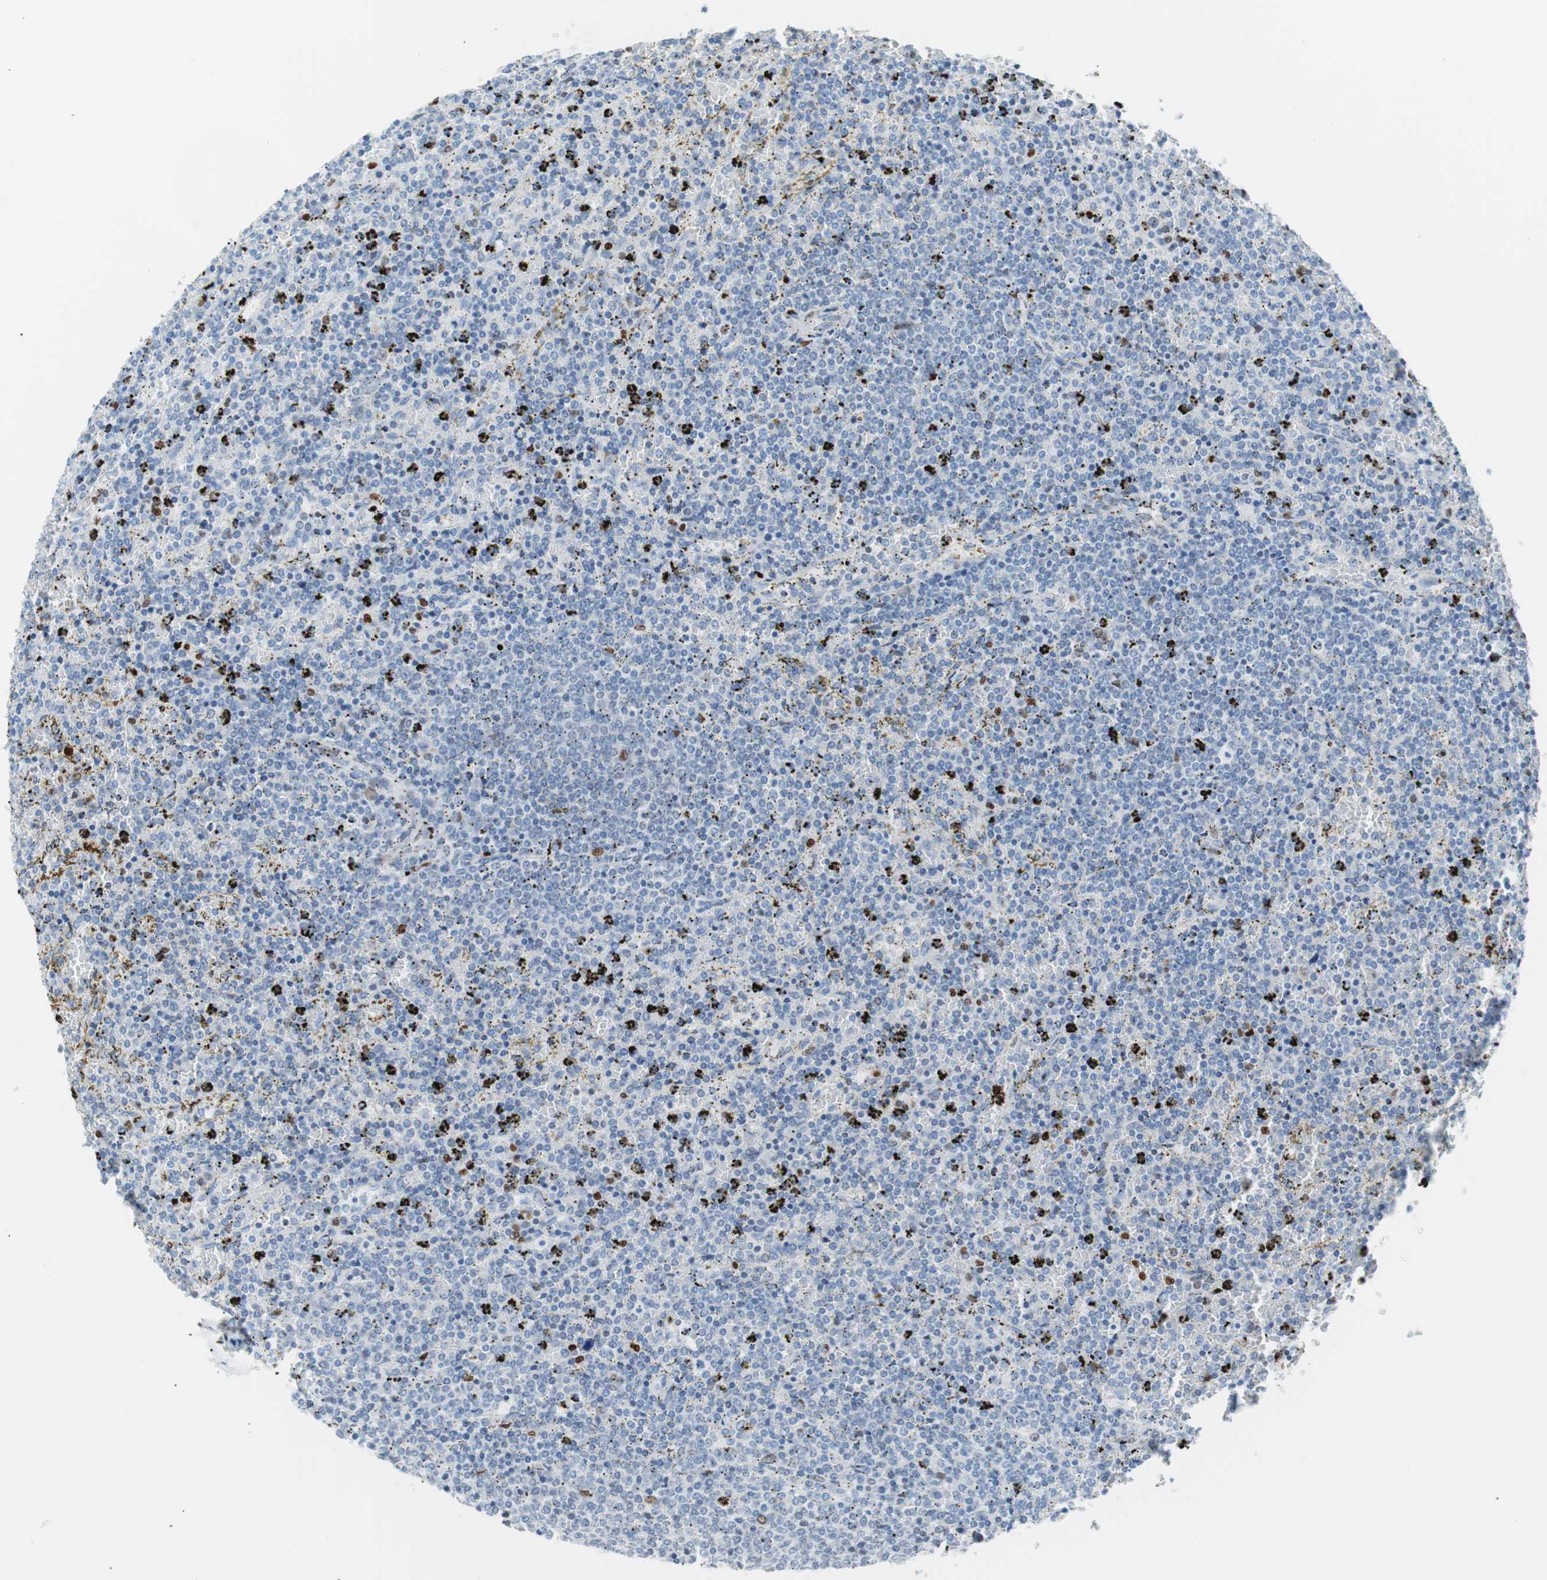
{"staining": {"intensity": "negative", "quantity": "none", "location": "none"}, "tissue": "lymphoma", "cell_type": "Tumor cells", "image_type": "cancer", "snomed": [{"axis": "morphology", "description": "Malignant lymphoma, non-Hodgkin's type, Low grade"}, {"axis": "topography", "description": "Spleen"}], "caption": "IHC micrograph of low-grade malignant lymphoma, non-Hodgkin's type stained for a protein (brown), which exhibits no positivity in tumor cells.", "gene": "CEBPB", "patient": {"sex": "female", "age": 77}}